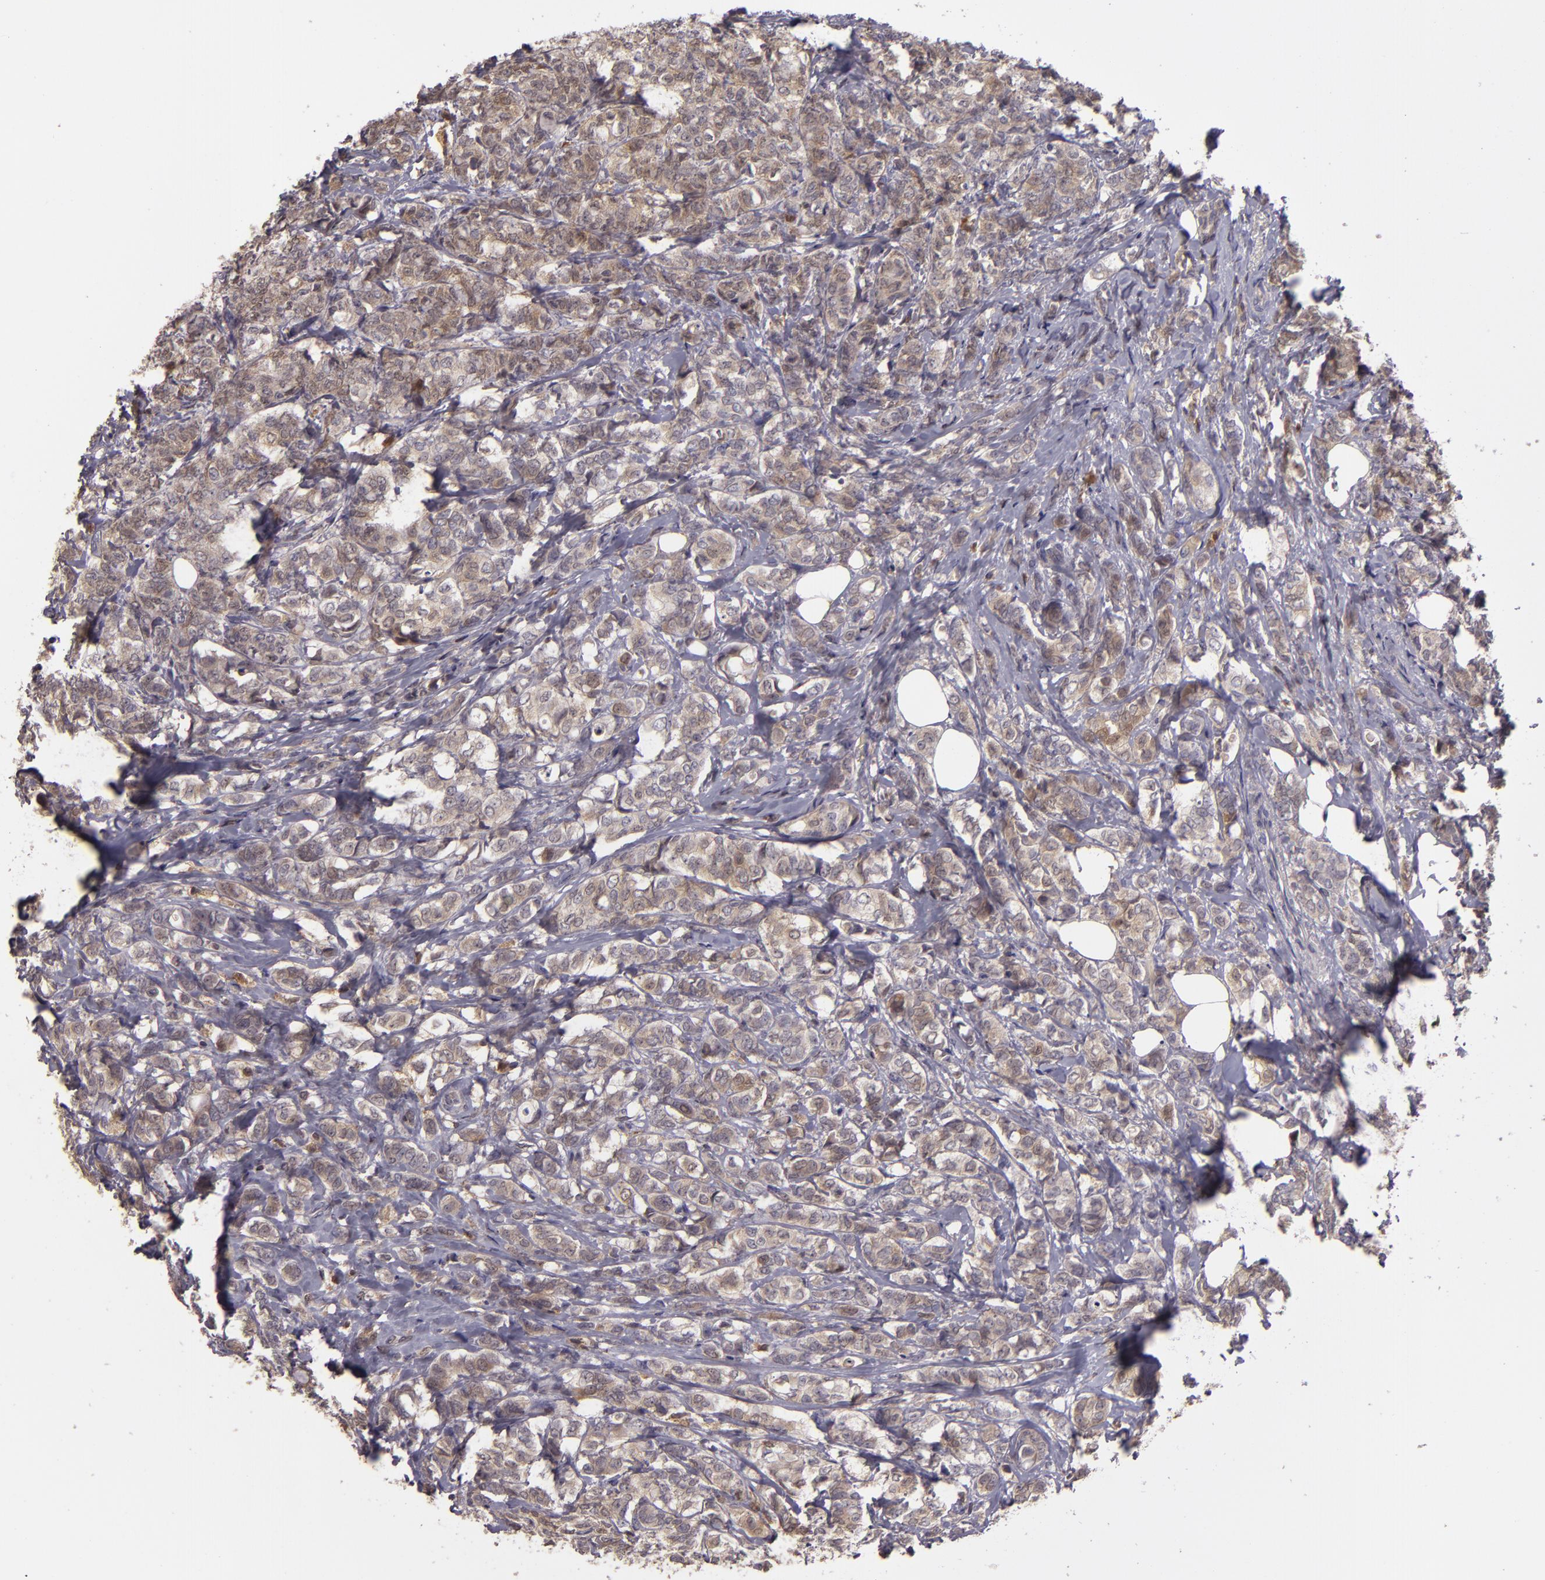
{"staining": {"intensity": "weak", "quantity": ">75%", "location": "cytoplasmic/membranous"}, "tissue": "breast cancer", "cell_type": "Tumor cells", "image_type": "cancer", "snomed": [{"axis": "morphology", "description": "Lobular carcinoma"}, {"axis": "topography", "description": "Breast"}], "caption": "Protein expression analysis of breast cancer exhibits weak cytoplasmic/membranous expression in about >75% of tumor cells. The staining was performed using DAB, with brown indicating positive protein expression. Nuclei are stained blue with hematoxylin.", "gene": "FHIT", "patient": {"sex": "female", "age": 60}}